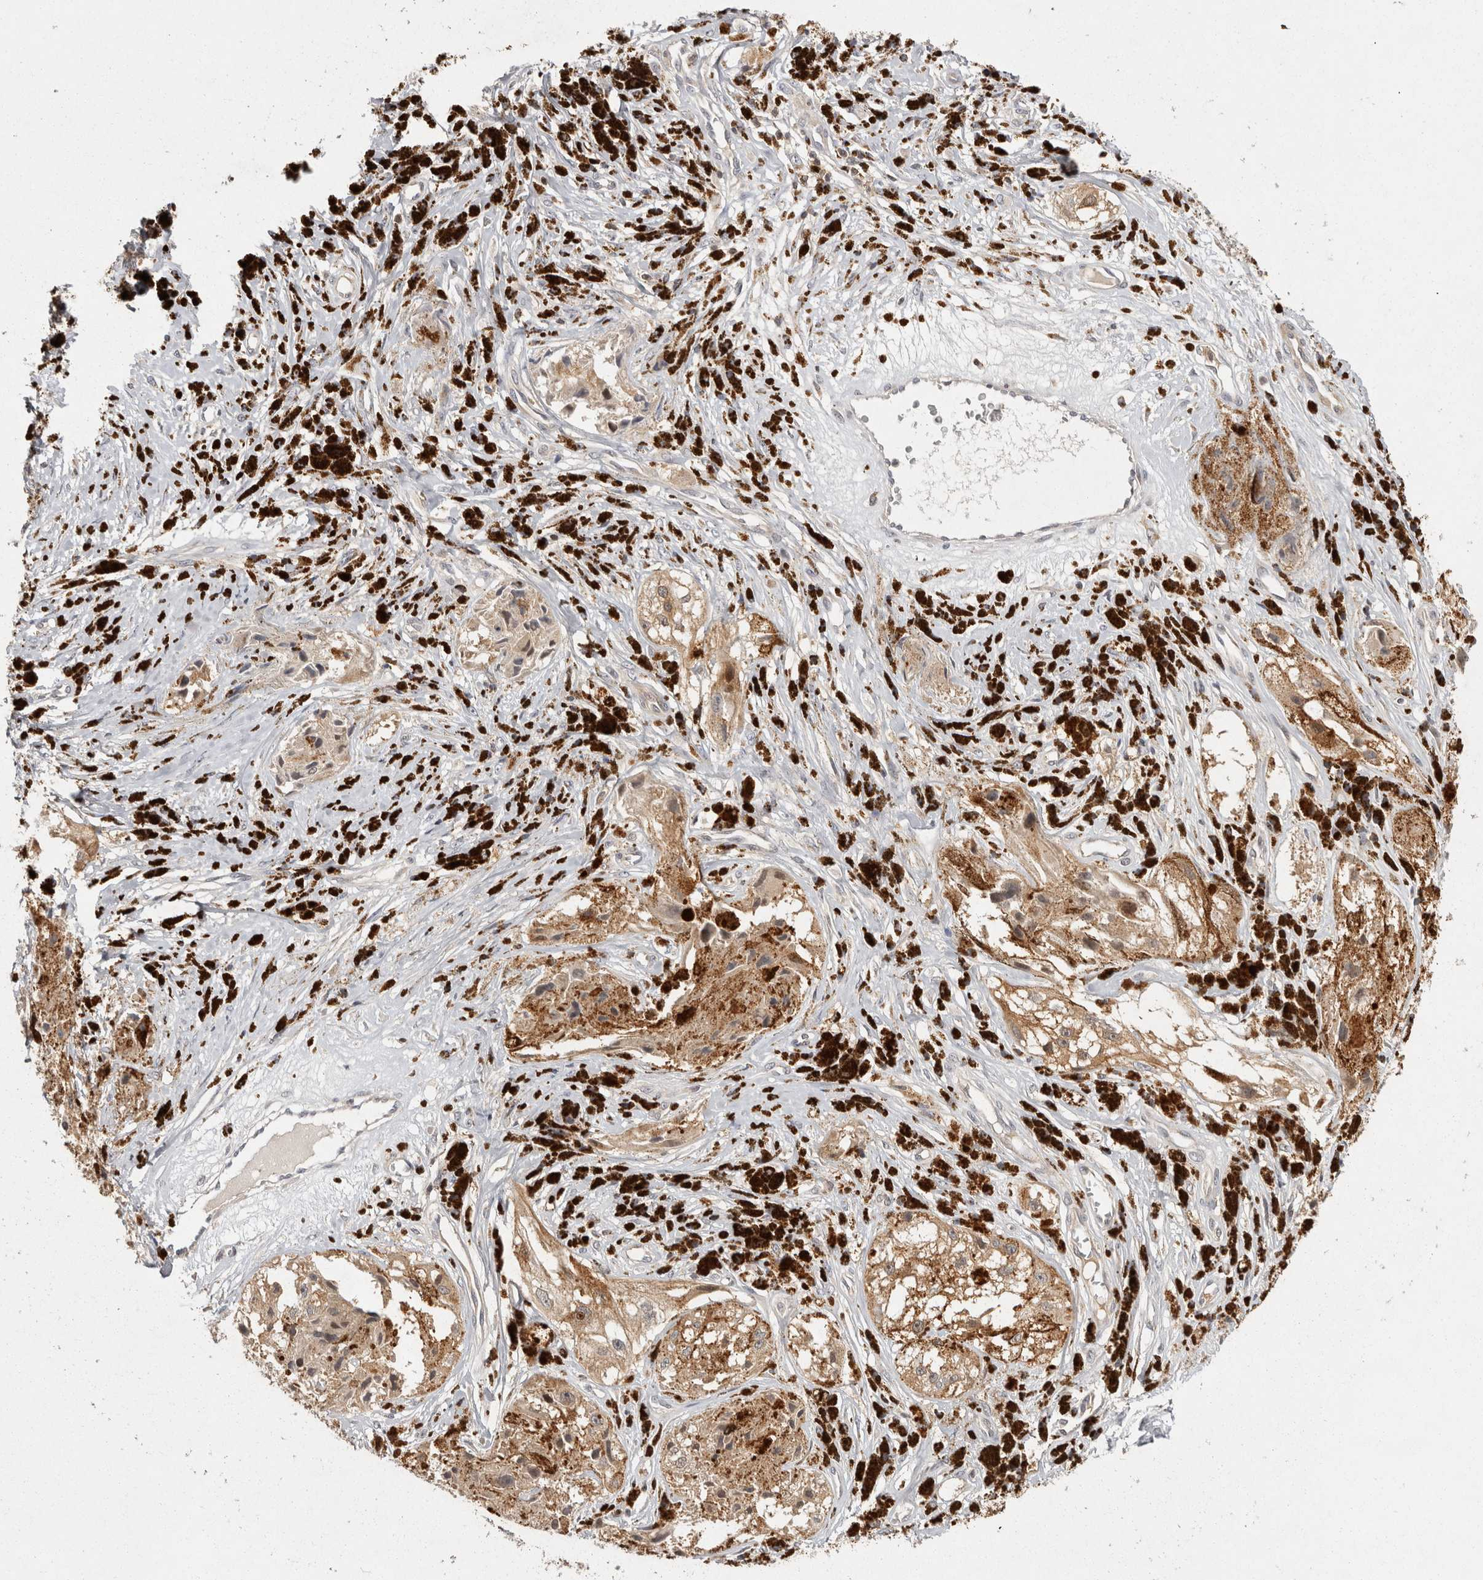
{"staining": {"intensity": "weak", "quantity": "25%-75%", "location": "cytoplasmic/membranous"}, "tissue": "melanoma", "cell_type": "Tumor cells", "image_type": "cancer", "snomed": [{"axis": "morphology", "description": "Malignant melanoma, NOS"}, {"axis": "topography", "description": "Skin"}], "caption": "An IHC photomicrograph of neoplastic tissue is shown. Protein staining in brown labels weak cytoplasmic/membranous positivity in melanoma within tumor cells.", "gene": "ACAT2", "patient": {"sex": "male", "age": 88}}